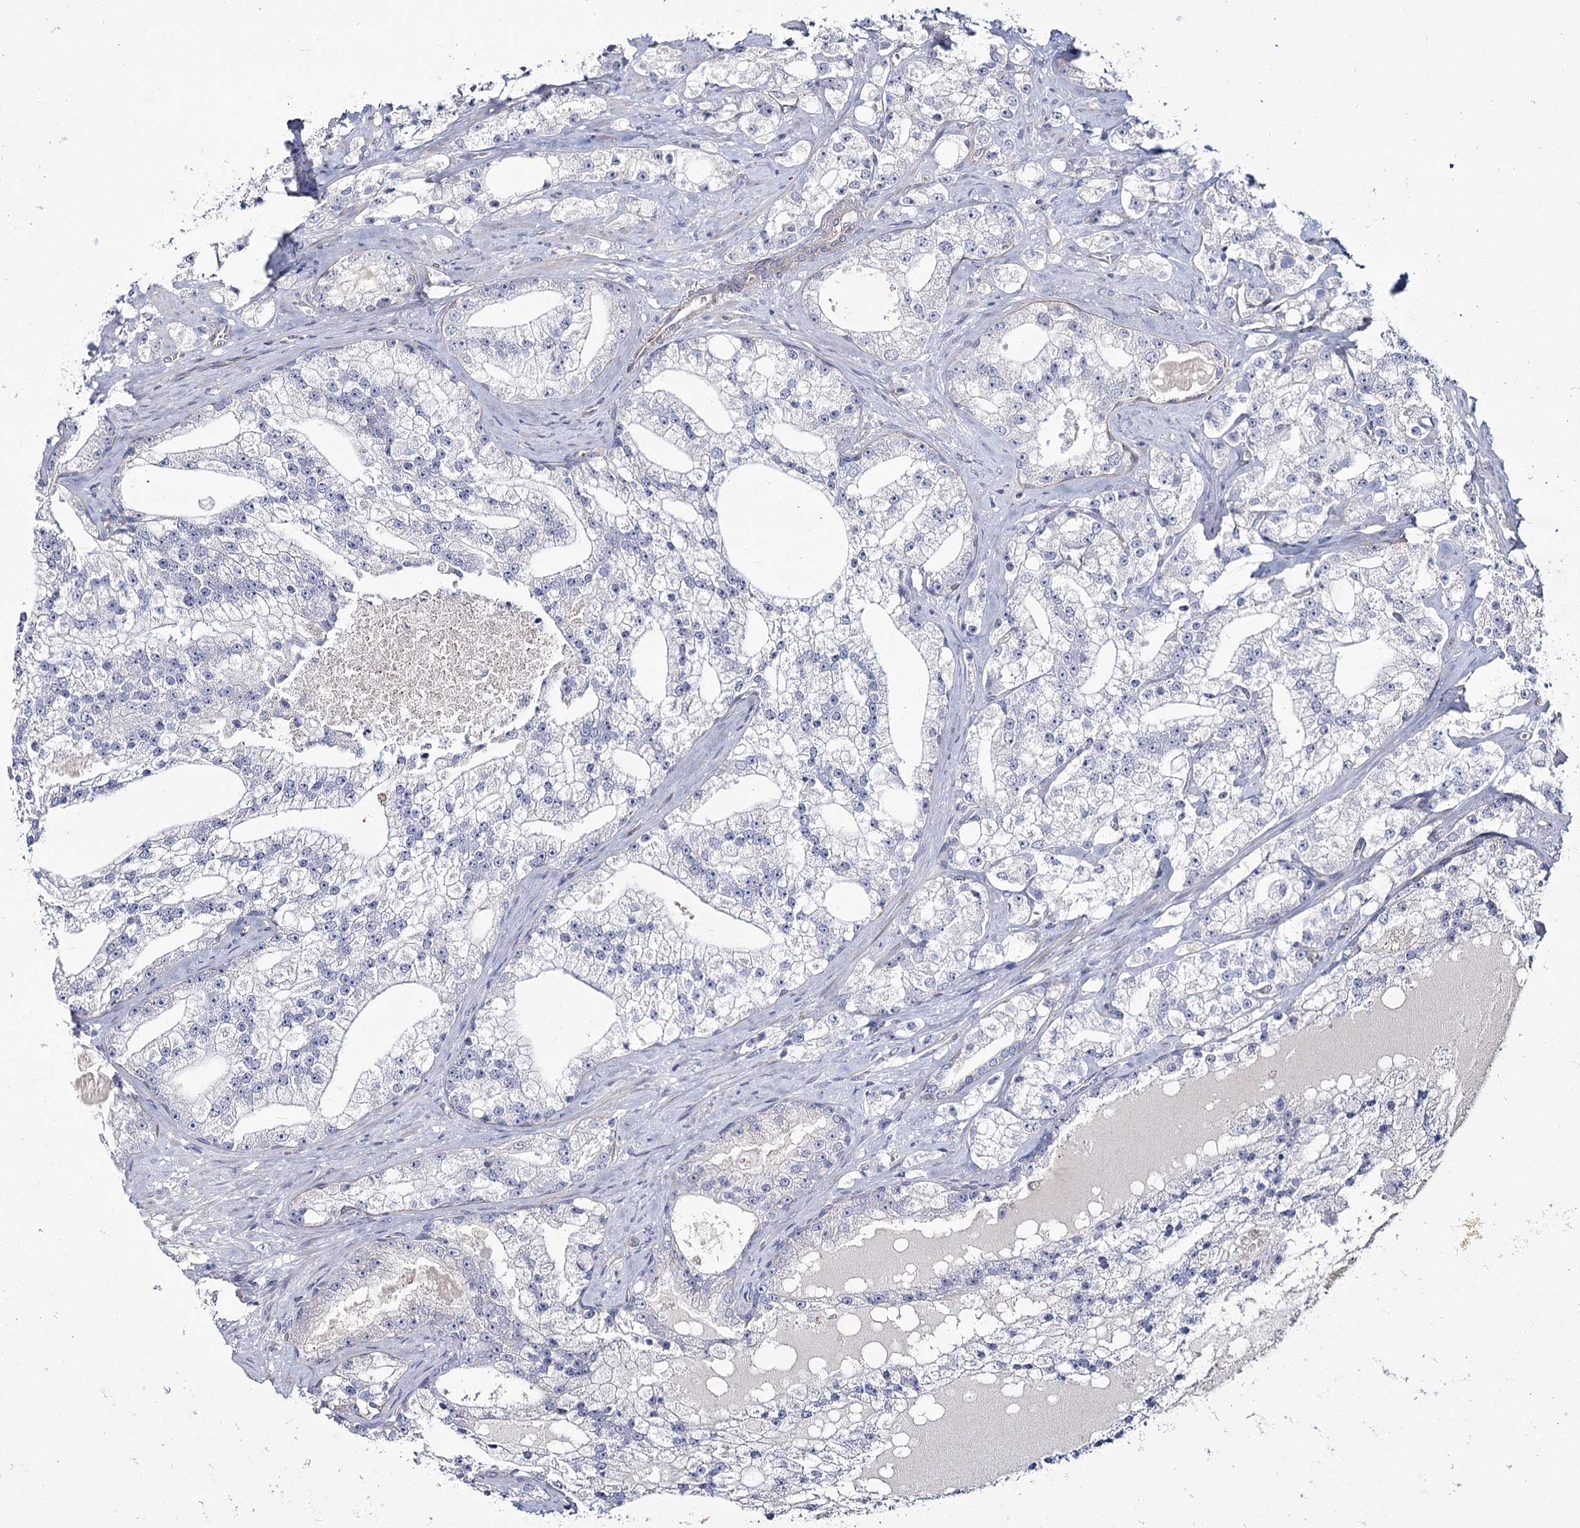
{"staining": {"intensity": "negative", "quantity": "none", "location": "none"}, "tissue": "prostate cancer", "cell_type": "Tumor cells", "image_type": "cancer", "snomed": [{"axis": "morphology", "description": "Adenocarcinoma, High grade"}, {"axis": "topography", "description": "Prostate"}], "caption": "DAB (3,3'-diaminobenzidine) immunohistochemical staining of human prostate high-grade adenocarcinoma exhibits no significant expression in tumor cells. (DAB (3,3'-diaminobenzidine) IHC, high magnification).", "gene": "ME3", "patient": {"sex": "male", "age": 64}}